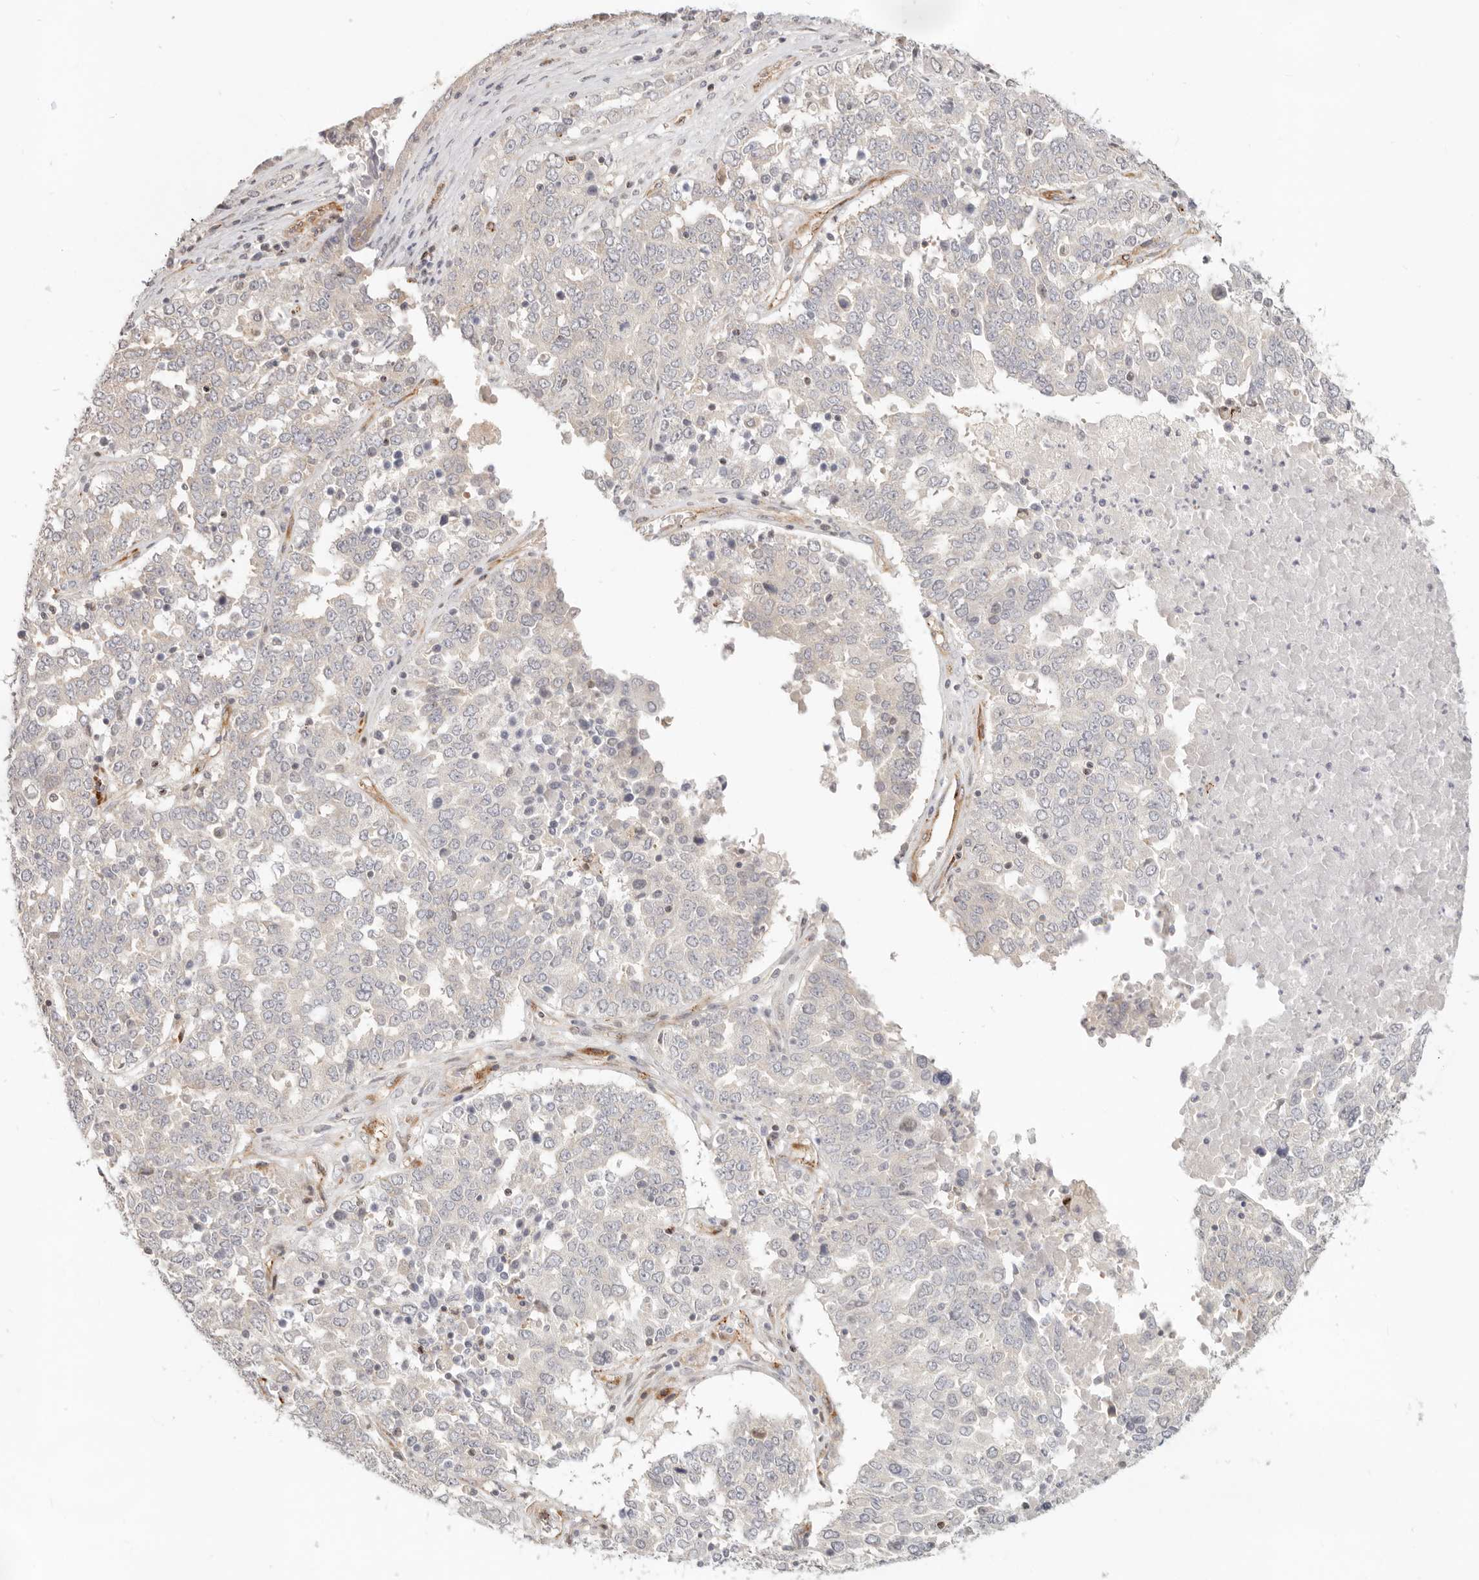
{"staining": {"intensity": "negative", "quantity": "none", "location": "none"}, "tissue": "ovarian cancer", "cell_type": "Tumor cells", "image_type": "cancer", "snomed": [{"axis": "morphology", "description": "Carcinoma, endometroid"}, {"axis": "topography", "description": "Ovary"}], "caption": "Immunohistochemistry (IHC) photomicrograph of ovarian endometroid carcinoma stained for a protein (brown), which displays no positivity in tumor cells. Brightfield microscopy of immunohistochemistry (IHC) stained with DAB (brown) and hematoxylin (blue), captured at high magnification.", "gene": "SASS6", "patient": {"sex": "female", "age": 62}}